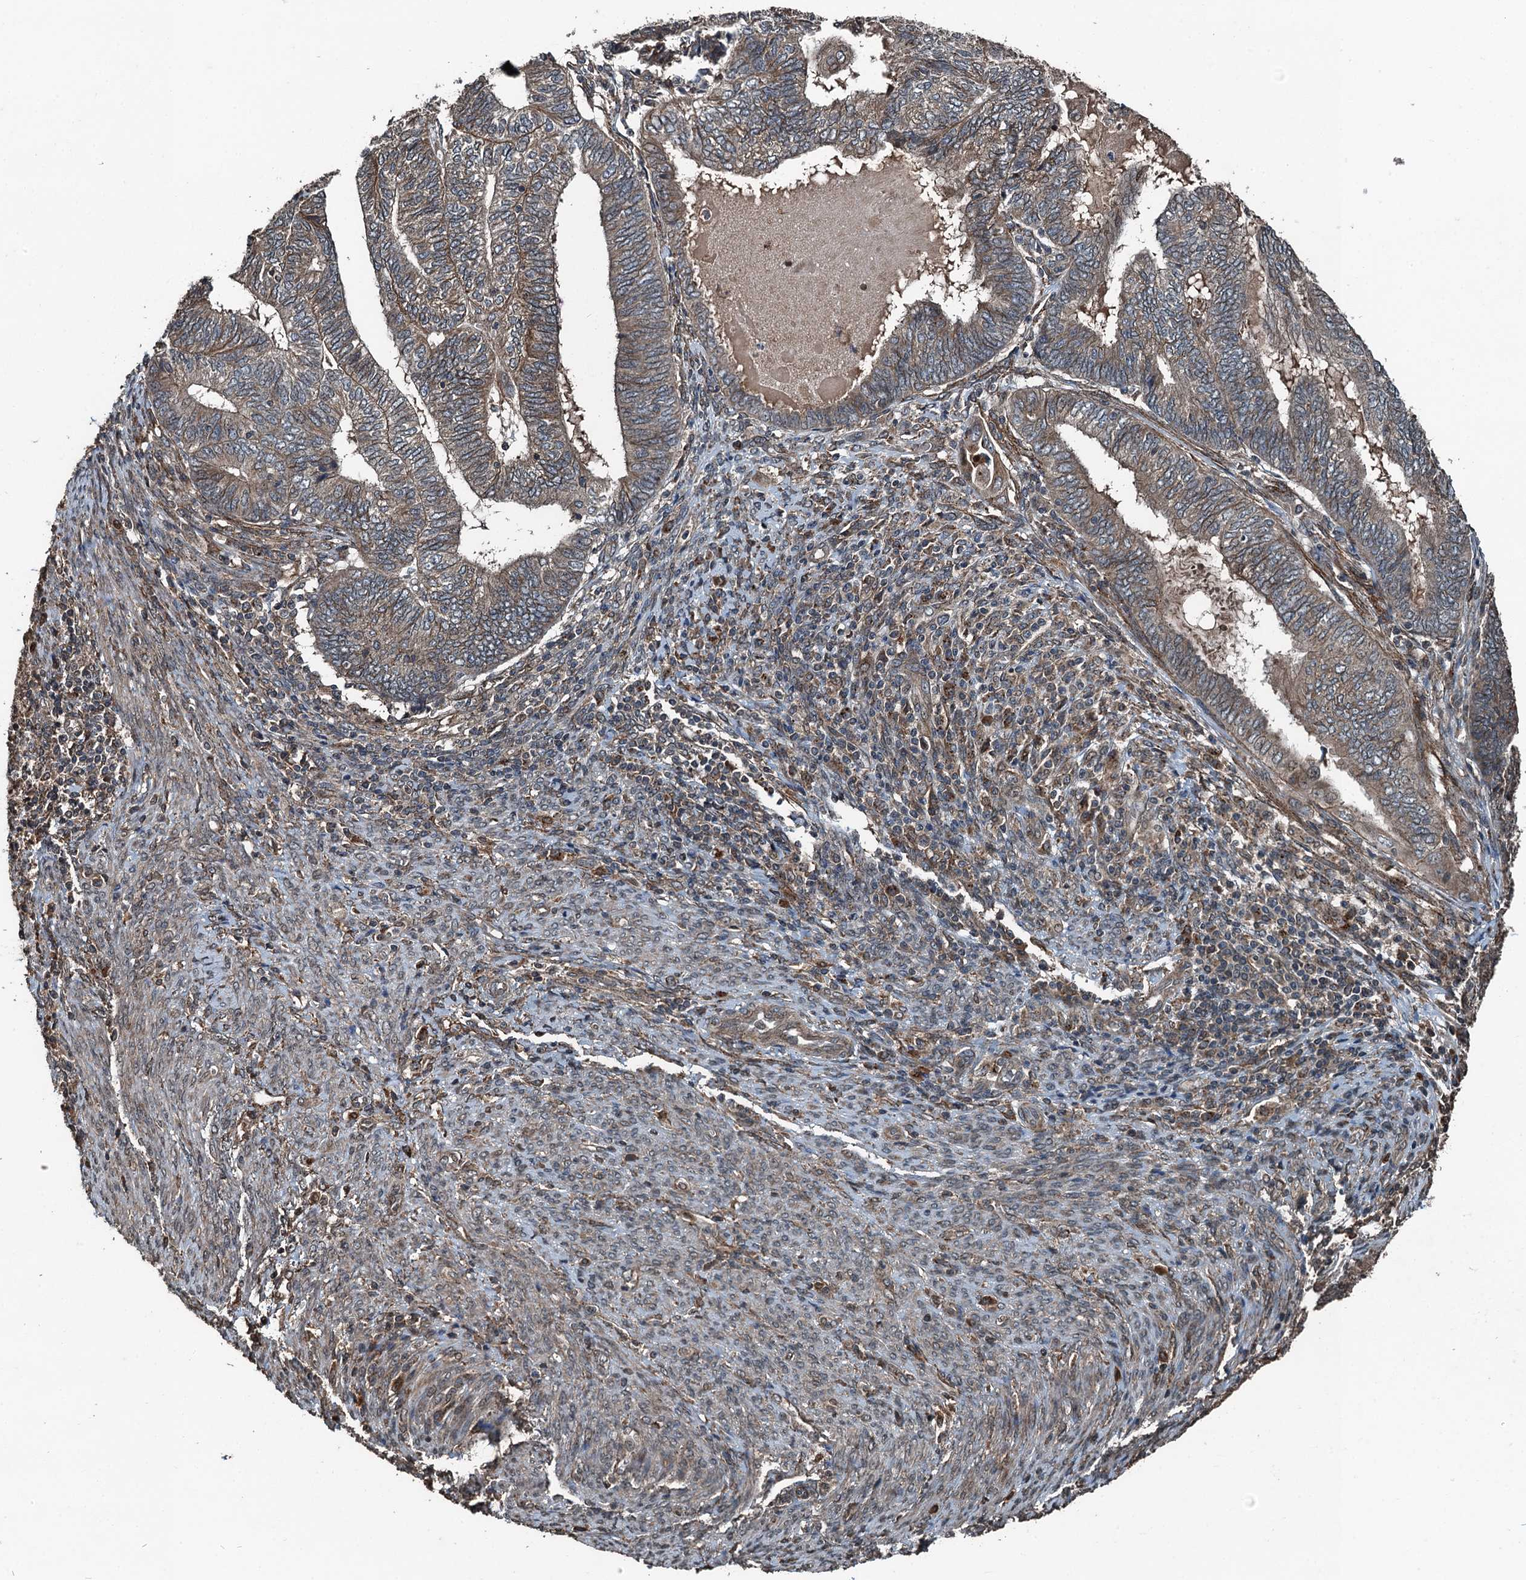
{"staining": {"intensity": "weak", "quantity": ">75%", "location": "cytoplasmic/membranous"}, "tissue": "endometrial cancer", "cell_type": "Tumor cells", "image_type": "cancer", "snomed": [{"axis": "morphology", "description": "Adenocarcinoma, NOS"}, {"axis": "topography", "description": "Uterus"}, {"axis": "topography", "description": "Endometrium"}], "caption": "Human adenocarcinoma (endometrial) stained with a protein marker shows weak staining in tumor cells.", "gene": "TCTN1", "patient": {"sex": "female", "age": 70}}